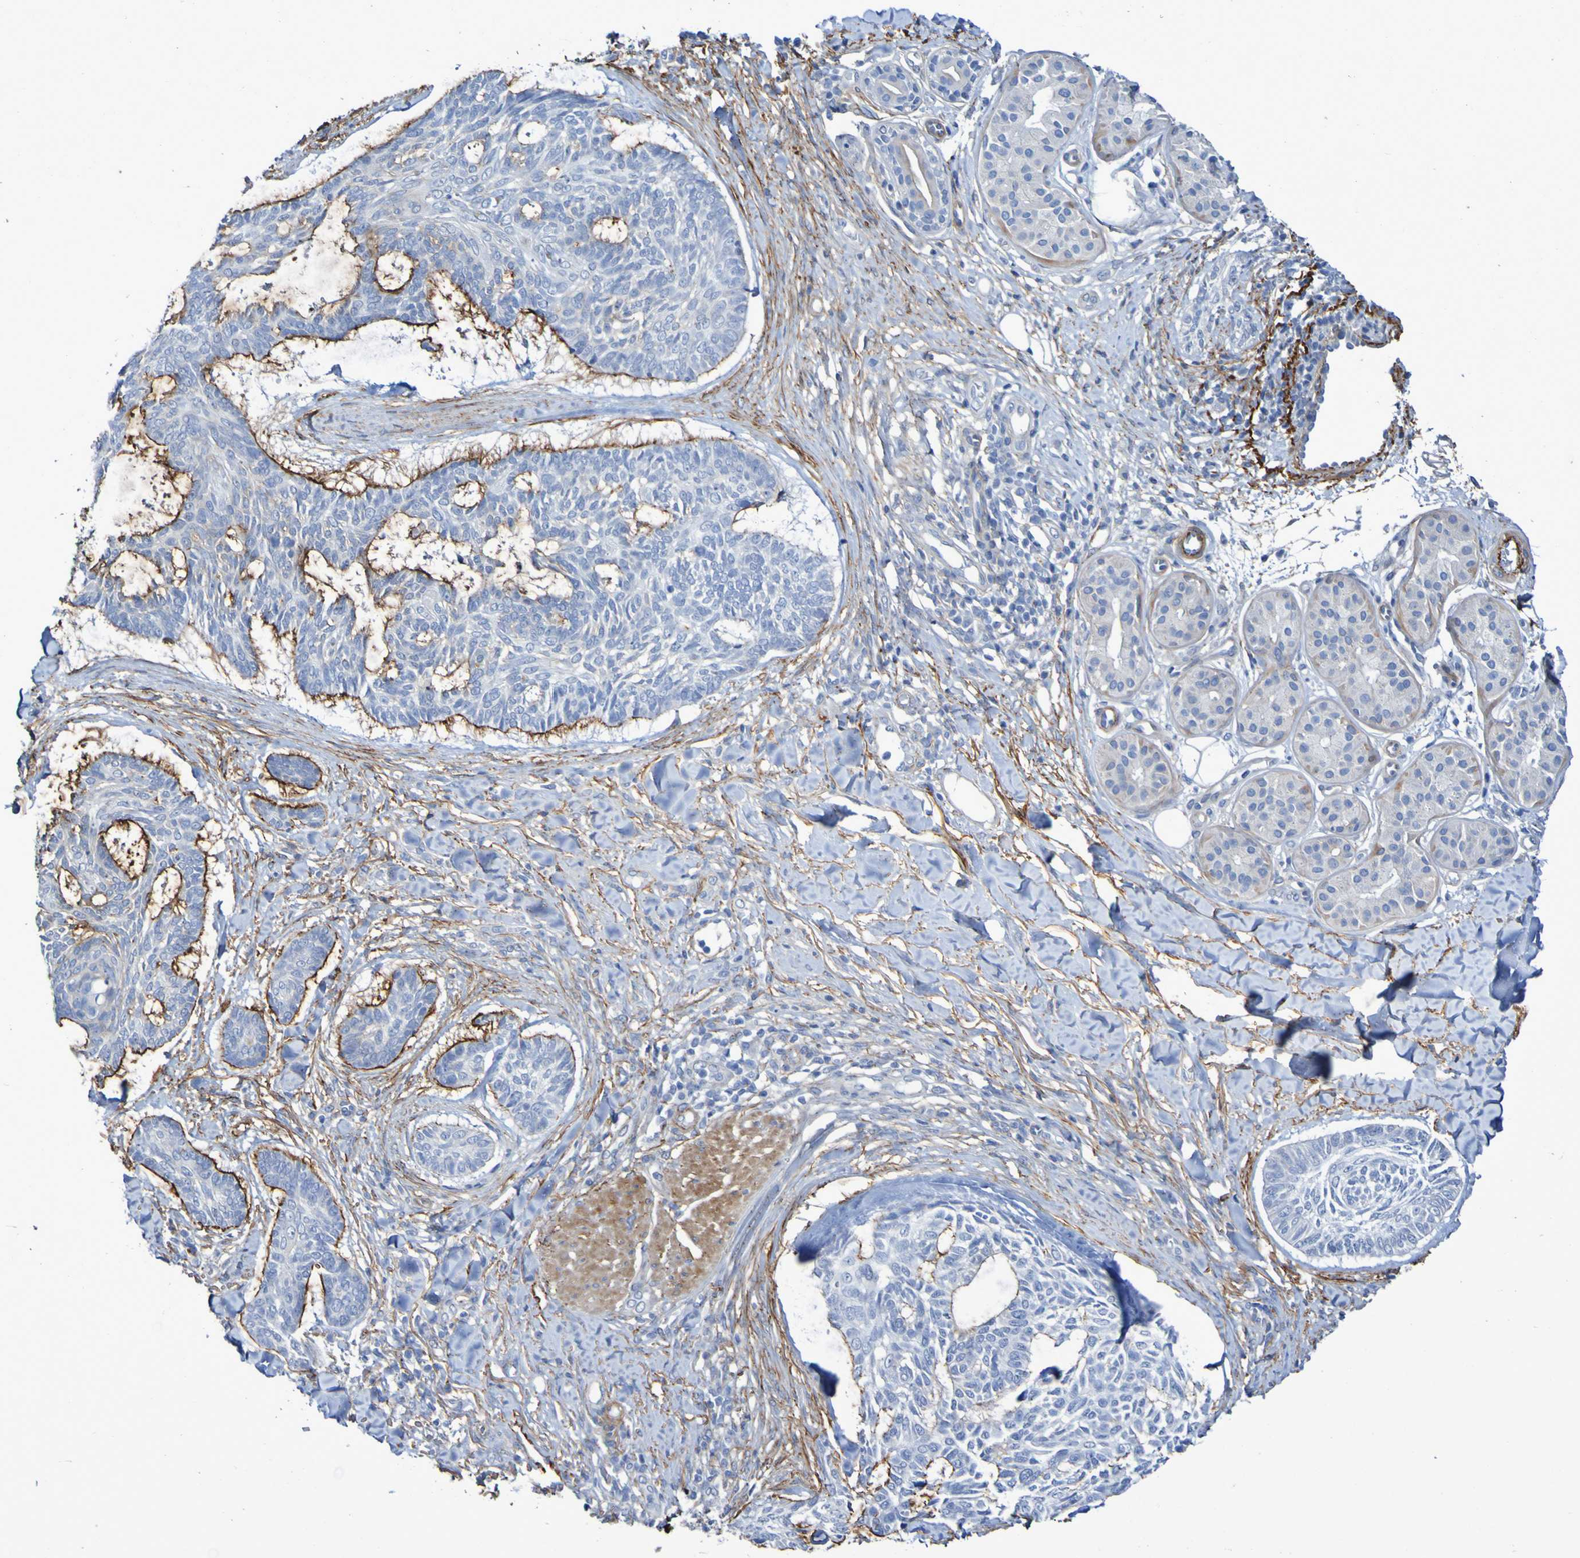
{"staining": {"intensity": "moderate", "quantity": "25%-75%", "location": "cytoplasmic/membranous"}, "tissue": "skin cancer", "cell_type": "Tumor cells", "image_type": "cancer", "snomed": [{"axis": "morphology", "description": "Basal cell carcinoma"}, {"axis": "topography", "description": "Skin"}], "caption": "There is medium levels of moderate cytoplasmic/membranous staining in tumor cells of basal cell carcinoma (skin), as demonstrated by immunohistochemical staining (brown color).", "gene": "LPP", "patient": {"sex": "male", "age": 43}}